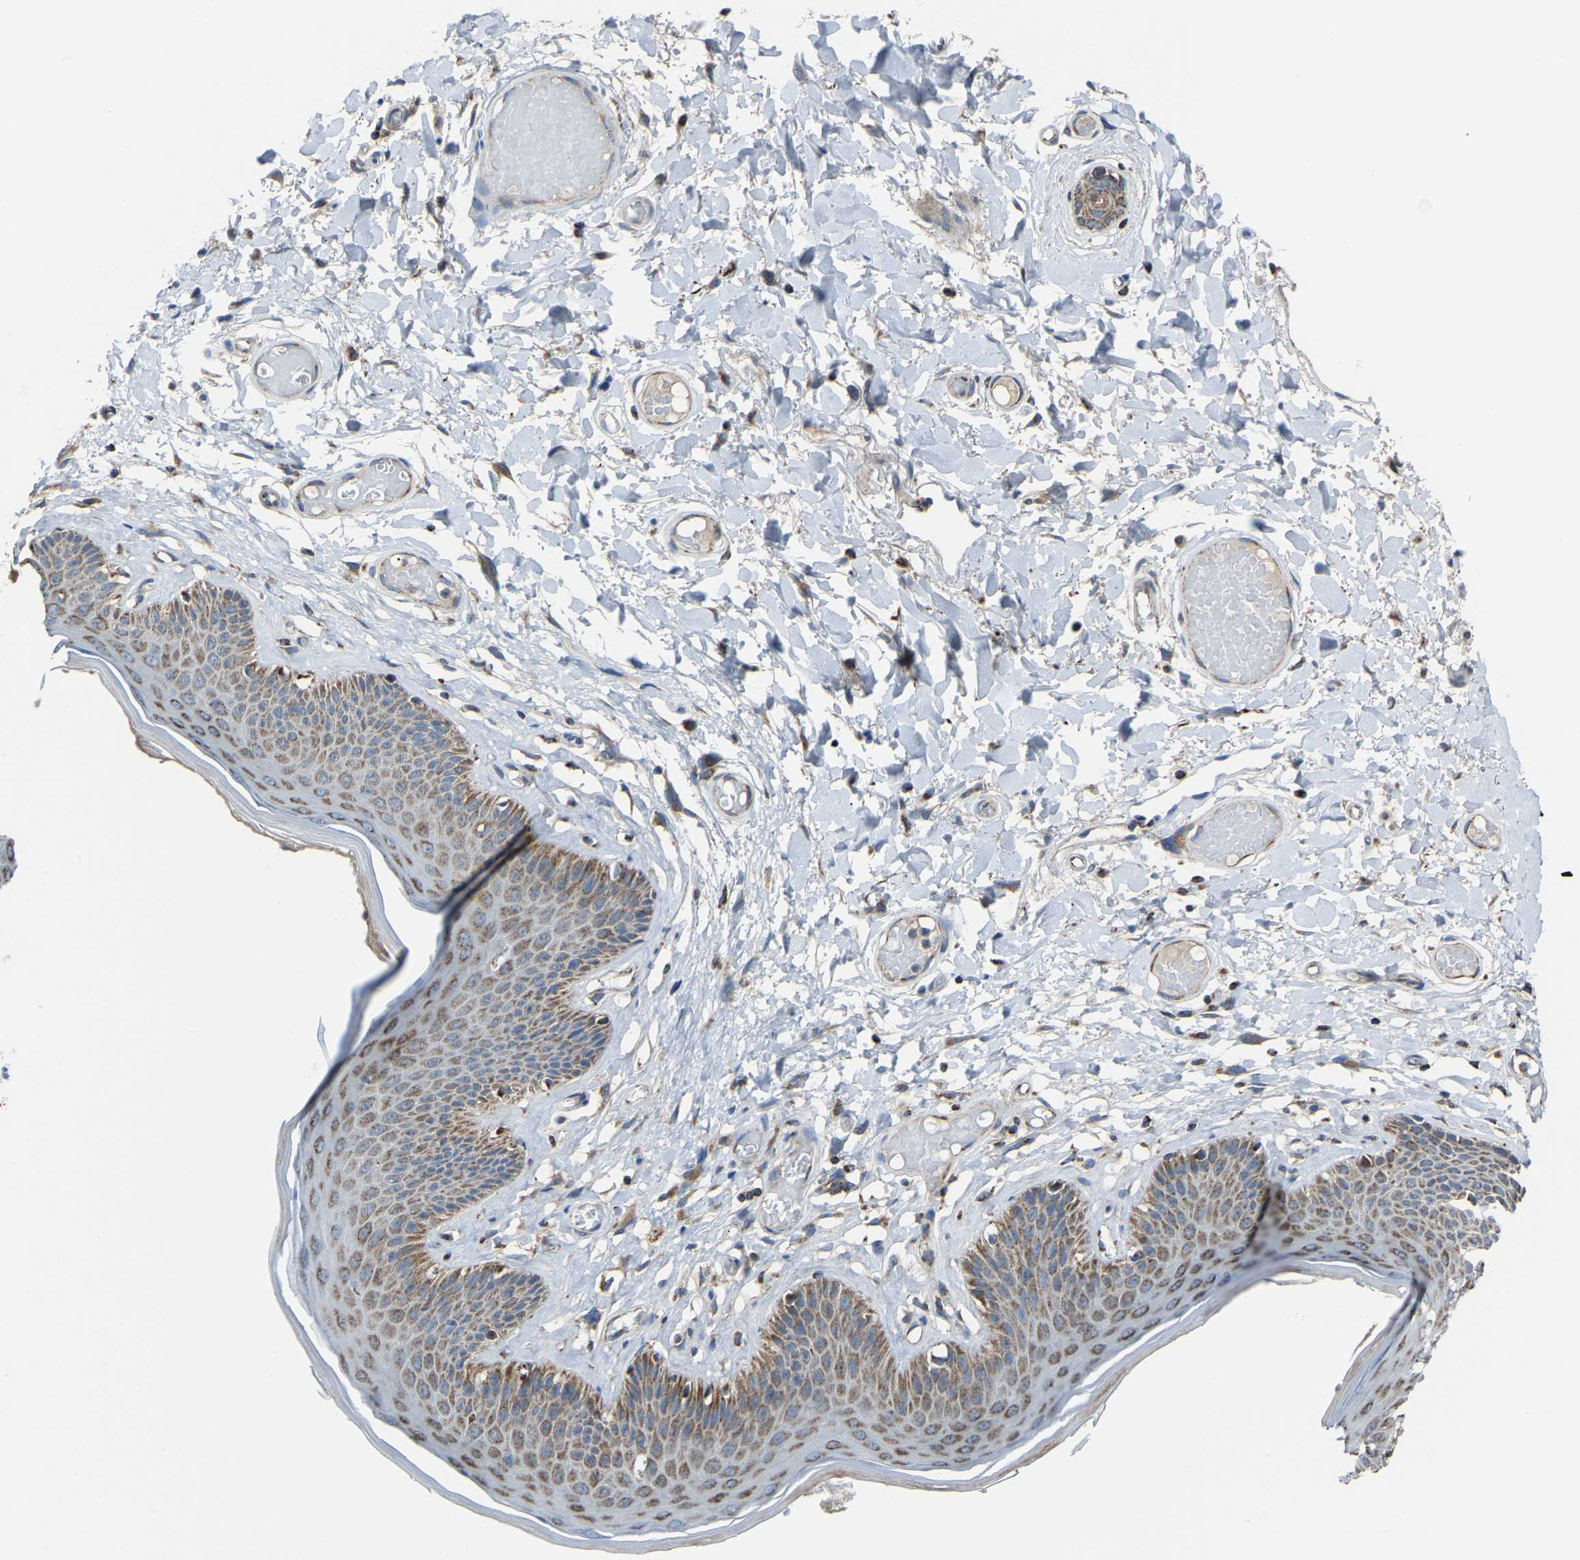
{"staining": {"intensity": "moderate", "quantity": "25%-75%", "location": "cytoplasmic/membranous"}, "tissue": "skin", "cell_type": "Epidermal cells", "image_type": "normal", "snomed": [{"axis": "morphology", "description": "Normal tissue, NOS"}, {"axis": "topography", "description": "Vulva"}], "caption": "Immunohistochemical staining of normal skin shows 25%-75% levels of moderate cytoplasmic/membranous protein expression in approximately 25%-75% of epidermal cells.", "gene": "CANT1", "patient": {"sex": "female", "age": 73}}